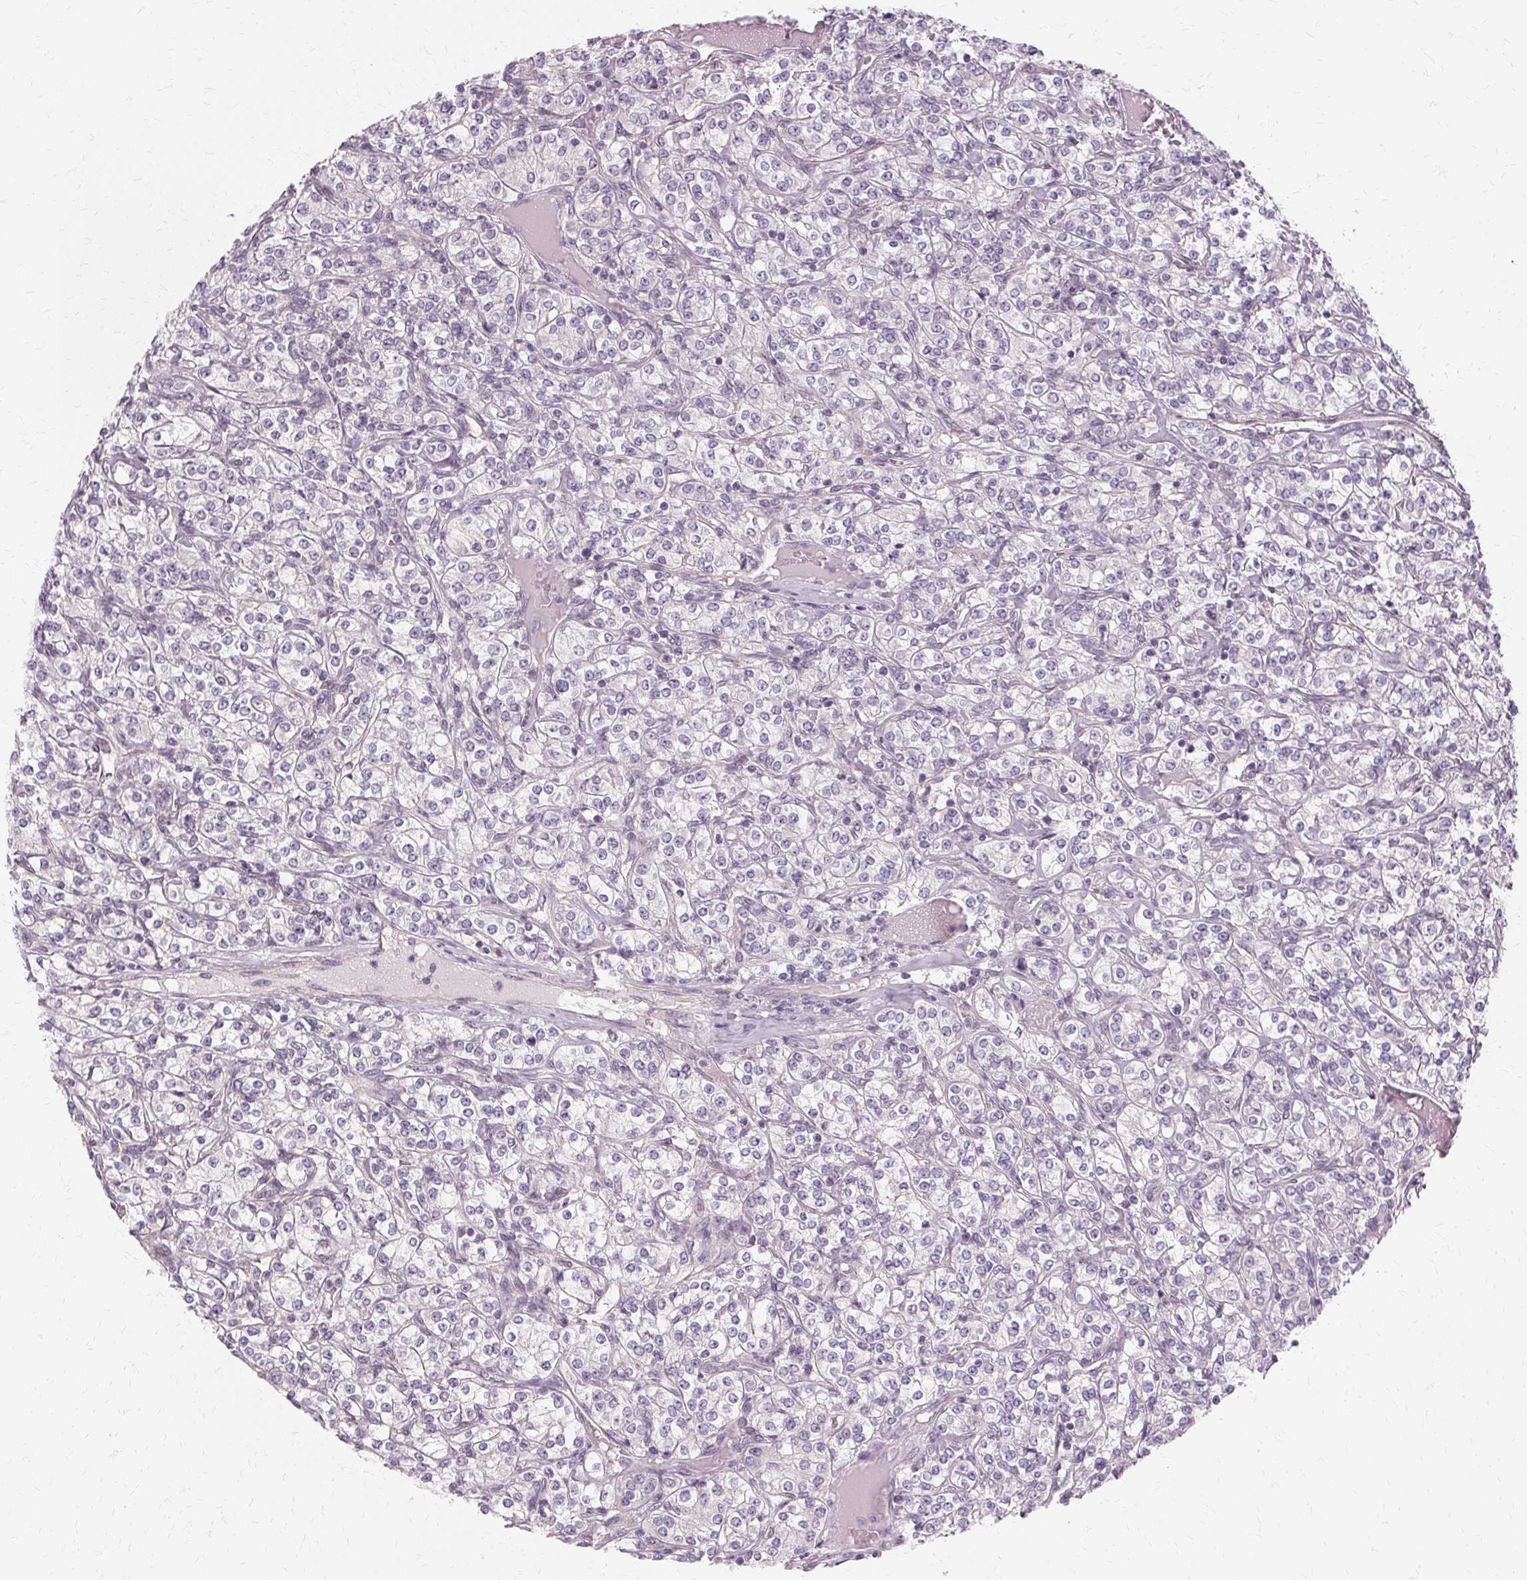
{"staining": {"intensity": "negative", "quantity": "none", "location": "none"}, "tissue": "renal cancer", "cell_type": "Tumor cells", "image_type": "cancer", "snomed": [{"axis": "morphology", "description": "Adenocarcinoma, NOS"}, {"axis": "topography", "description": "Kidney"}], "caption": "Image shows no significant protein staining in tumor cells of renal cancer (adenocarcinoma).", "gene": "USP8", "patient": {"sex": "male", "age": 77}}